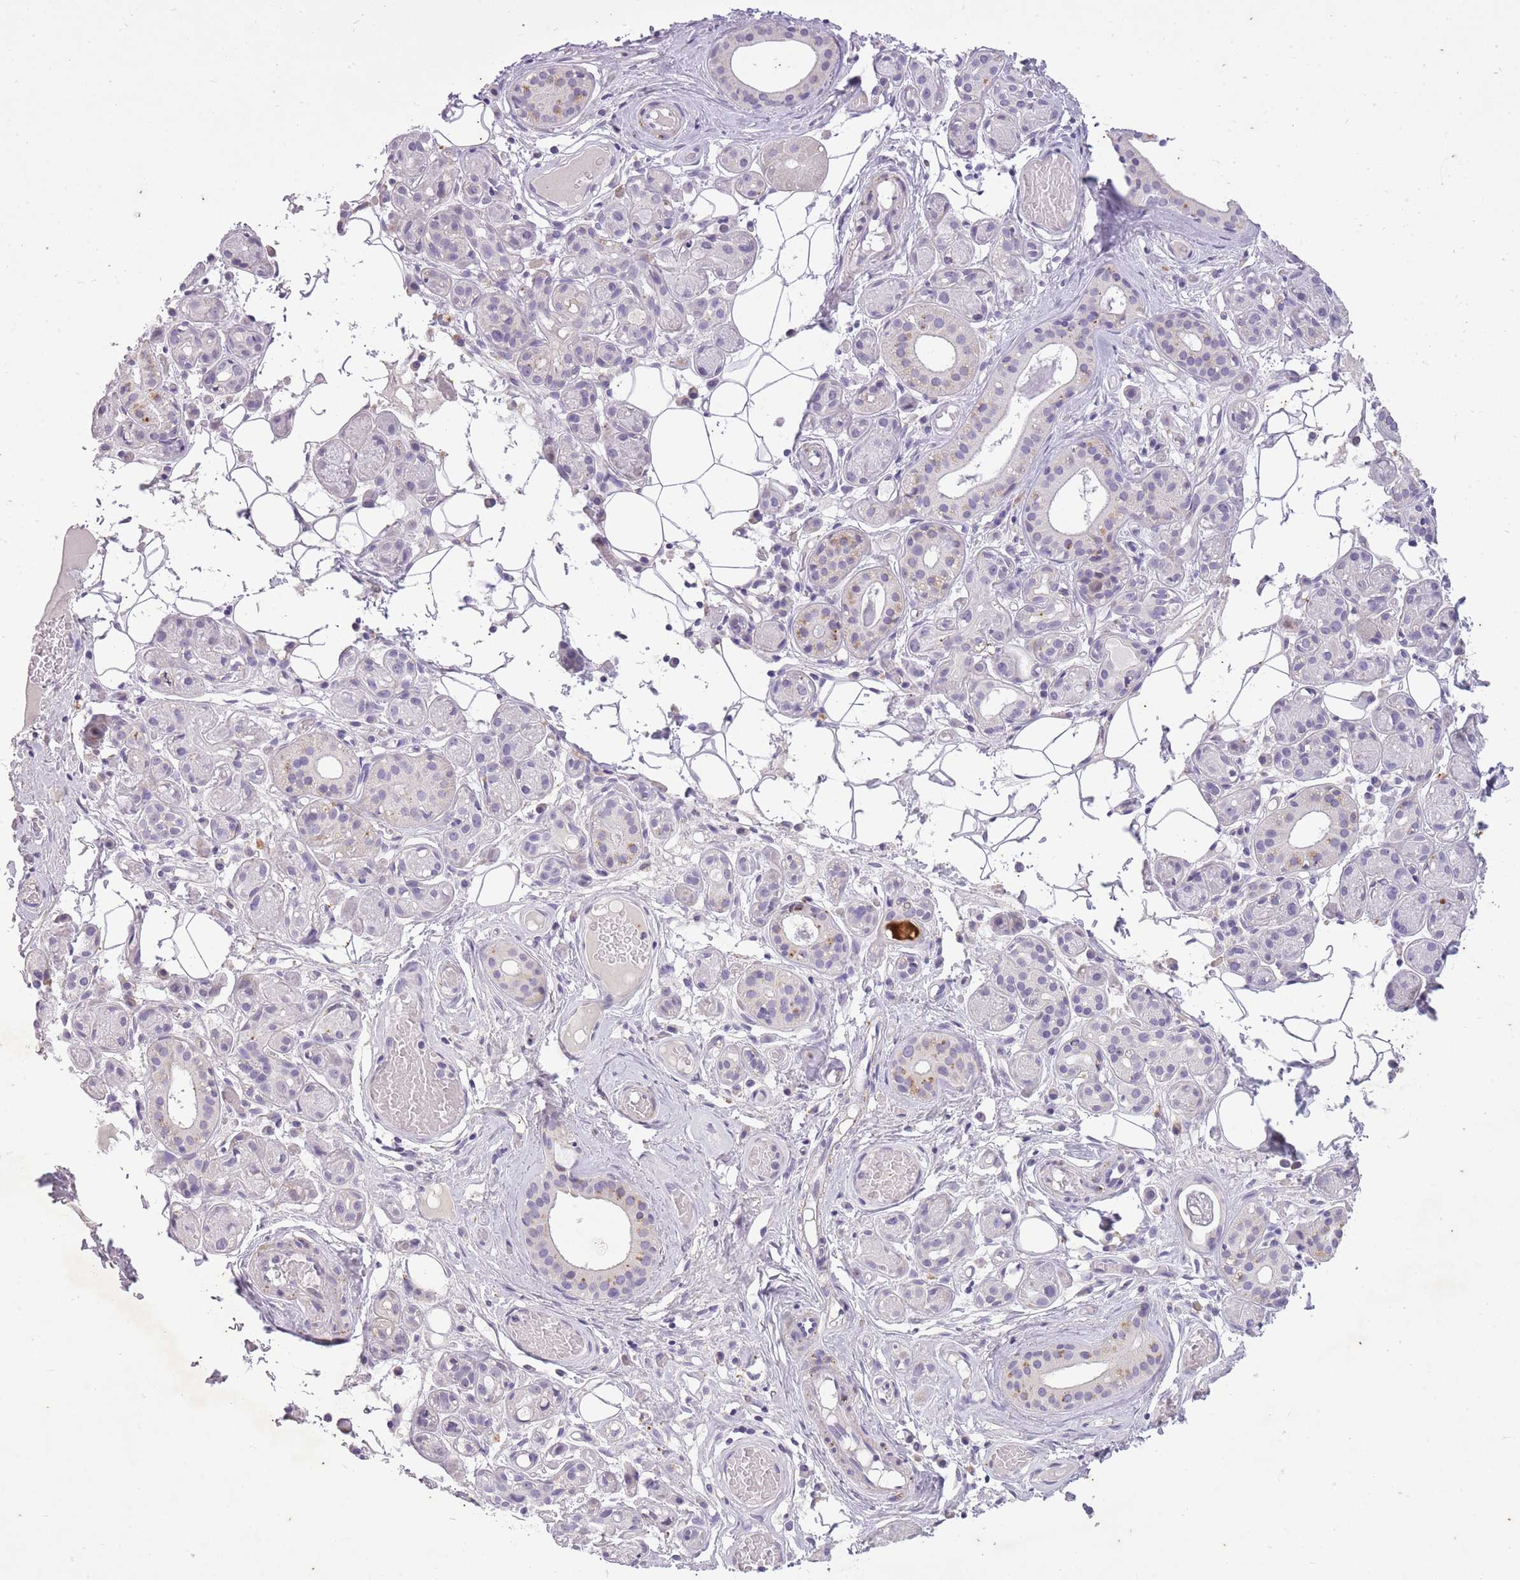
{"staining": {"intensity": "negative", "quantity": "none", "location": "none"}, "tissue": "salivary gland", "cell_type": "Glandular cells", "image_type": "normal", "snomed": [{"axis": "morphology", "description": "Normal tissue, NOS"}, {"axis": "topography", "description": "Salivary gland"}], "caption": "This image is of unremarkable salivary gland stained with IHC to label a protein in brown with the nuclei are counter-stained blue. There is no expression in glandular cells. (Brightfield microscopy of DAB (3,3'-diaminobenzidine) immunohistochemistry at high magnification).", "gene": "CNTNAP3B", "patient": {"sex": "male", "age": 82}}